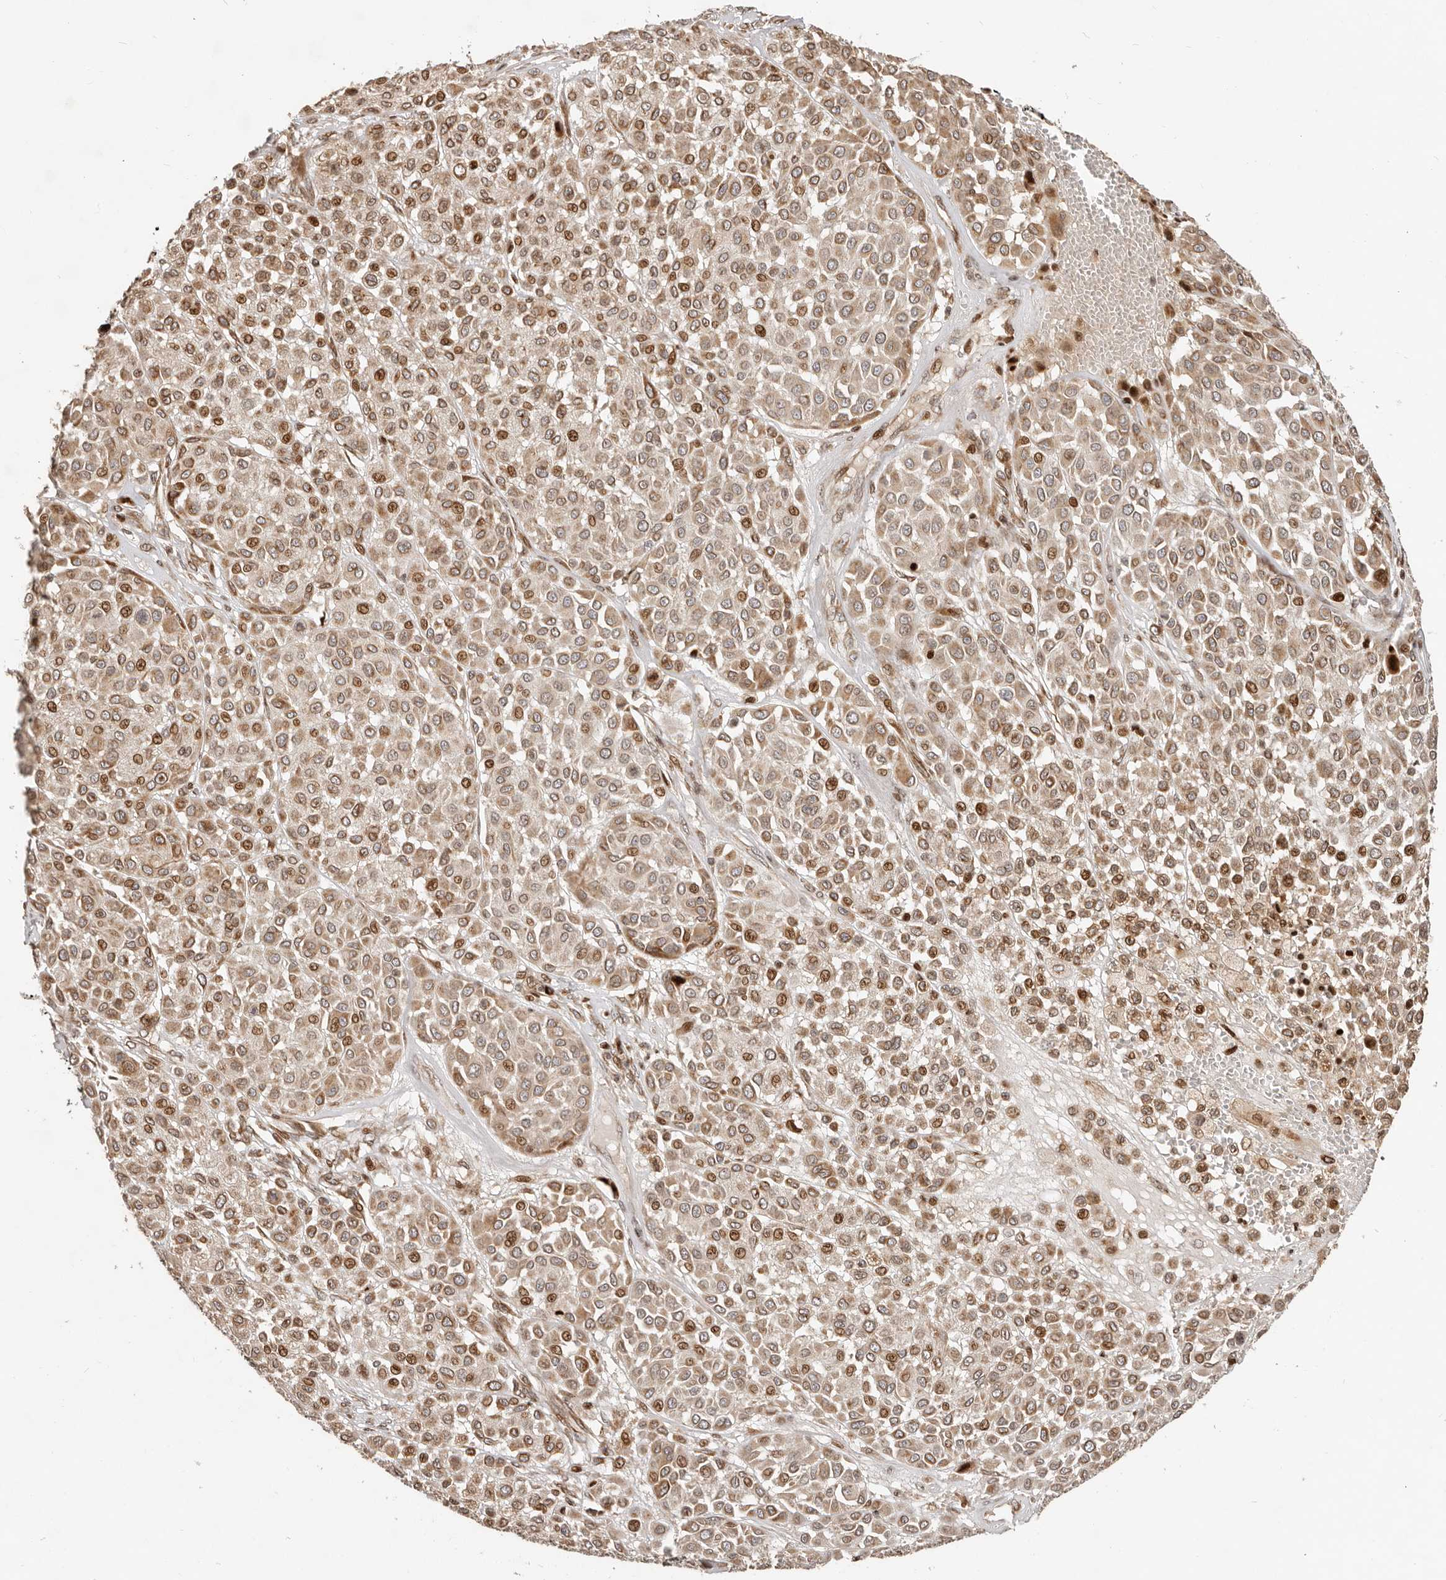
{"staining": {"intensity": "strong", "quantity": "25%-75%", "location": "cytoplasmic/membranous,nuclear"}, "tissue": "melanoma", "cell_type": "Tumor cells", "image_type": "cancer", "snomed": [{"axis": "morphology", "description": "Malignant melanoma, Metastatic site"}, {"axis": "topography", "description": "Soft tissue"}], "caption": "This image demonstrates IHC staining of melanoma, with high strong cytoplasmic/membranous and nuclear expression in about 25%-75% of tumor cells.", "gene": "TRIM4", "patient": {"sex": "male", "age": 41}}